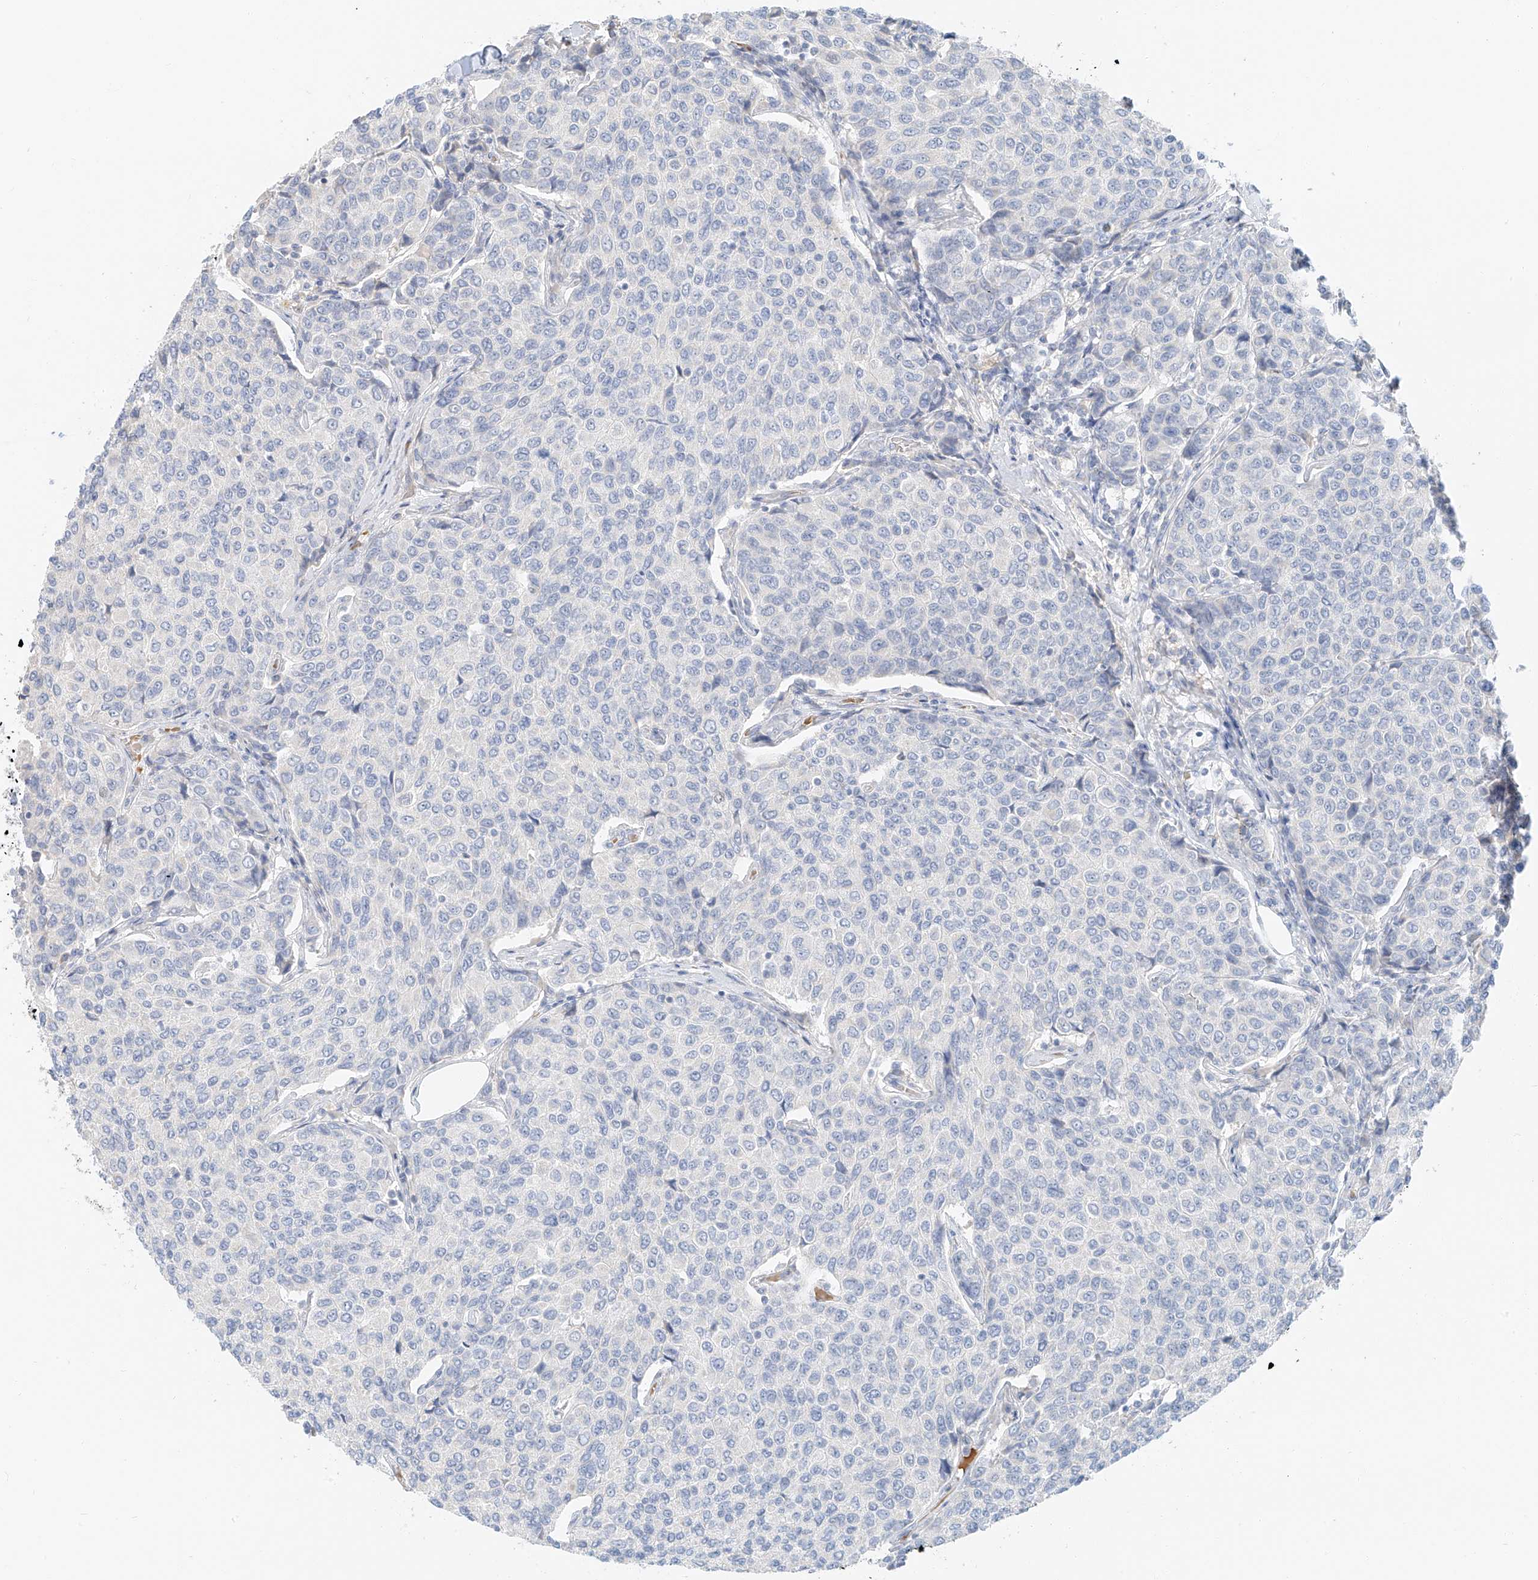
{"staining": {"intensity": "negative", "quantity": "none", "location": "none"}, "tissue": "breast cancer", "cell_type": "Tumor cells", "image_type": "cancer", "snomed": [{"axis": "morphology", "description": "Duct carcinoma"}, {"axis": "topography", "description": "Breast"}], "caption": "Histopathology image shows no significant protein staining in tumor cells of breast cancer.", "gene": "PGC", "patient": {"sex": "female", "age": 55}}